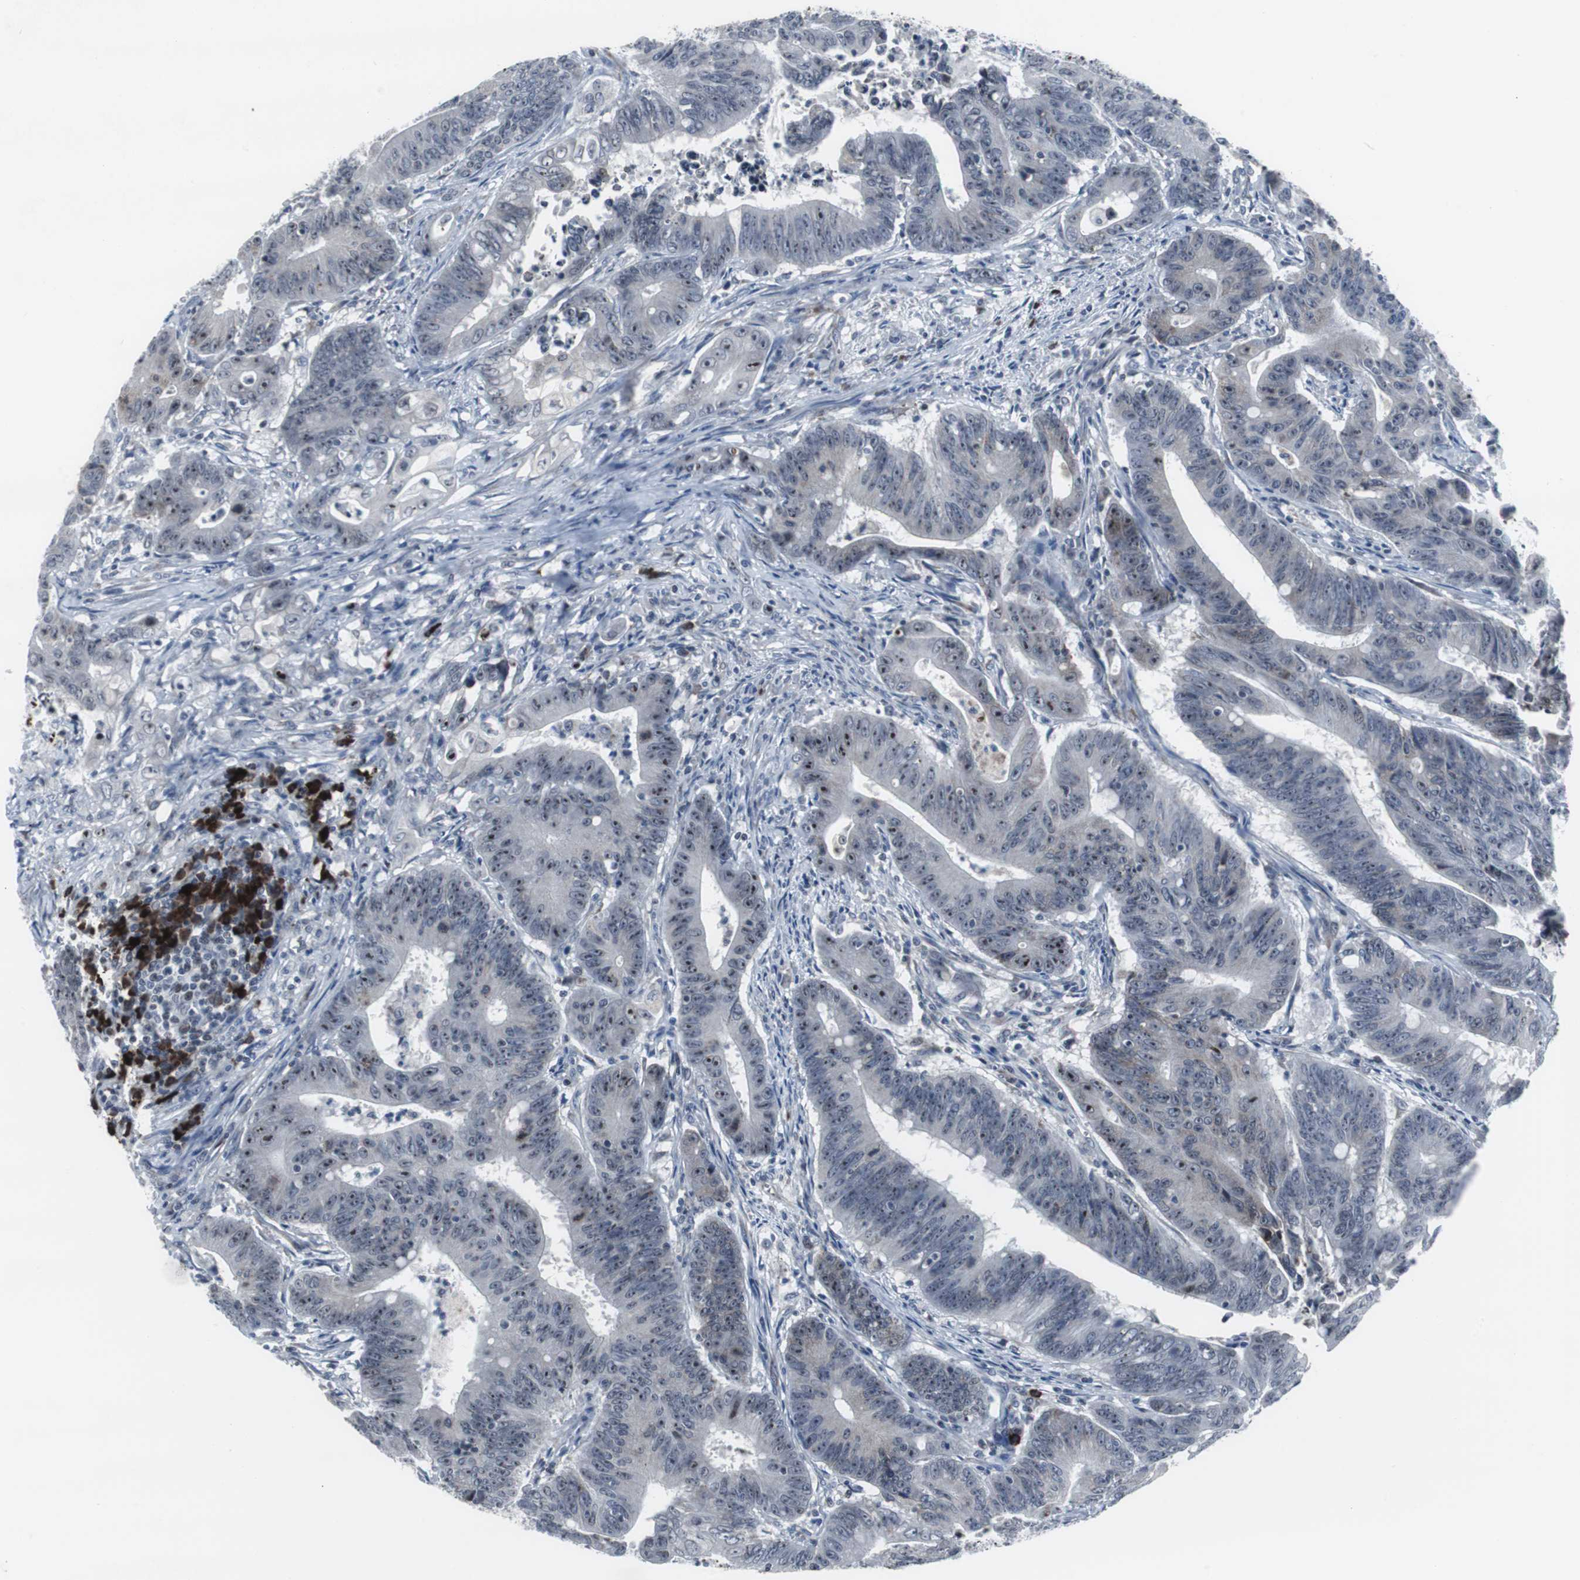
{"staining": {"intensity": "moderate", "quantity": "25%-75%", "location": "nuclear"}, "tissue": "colorectal cancer", "cell_type": "Tumor cells", "image_type": "cancer", "snomed": [{"axis": "morphology", "description": "Adenocarcinoma, NOS"}, {"axis": "topography", "description": "Colon"}], "caption": "DAB (3,3'-diaminobenzidine) immunohistochemical staining of colorectal adenocarcinoma exhibits moderate nuclear protein staining in approximately 25%-75% of tumor cells.", "gene": "DOK1", "patient": {"sex": "male", "age": 45}}